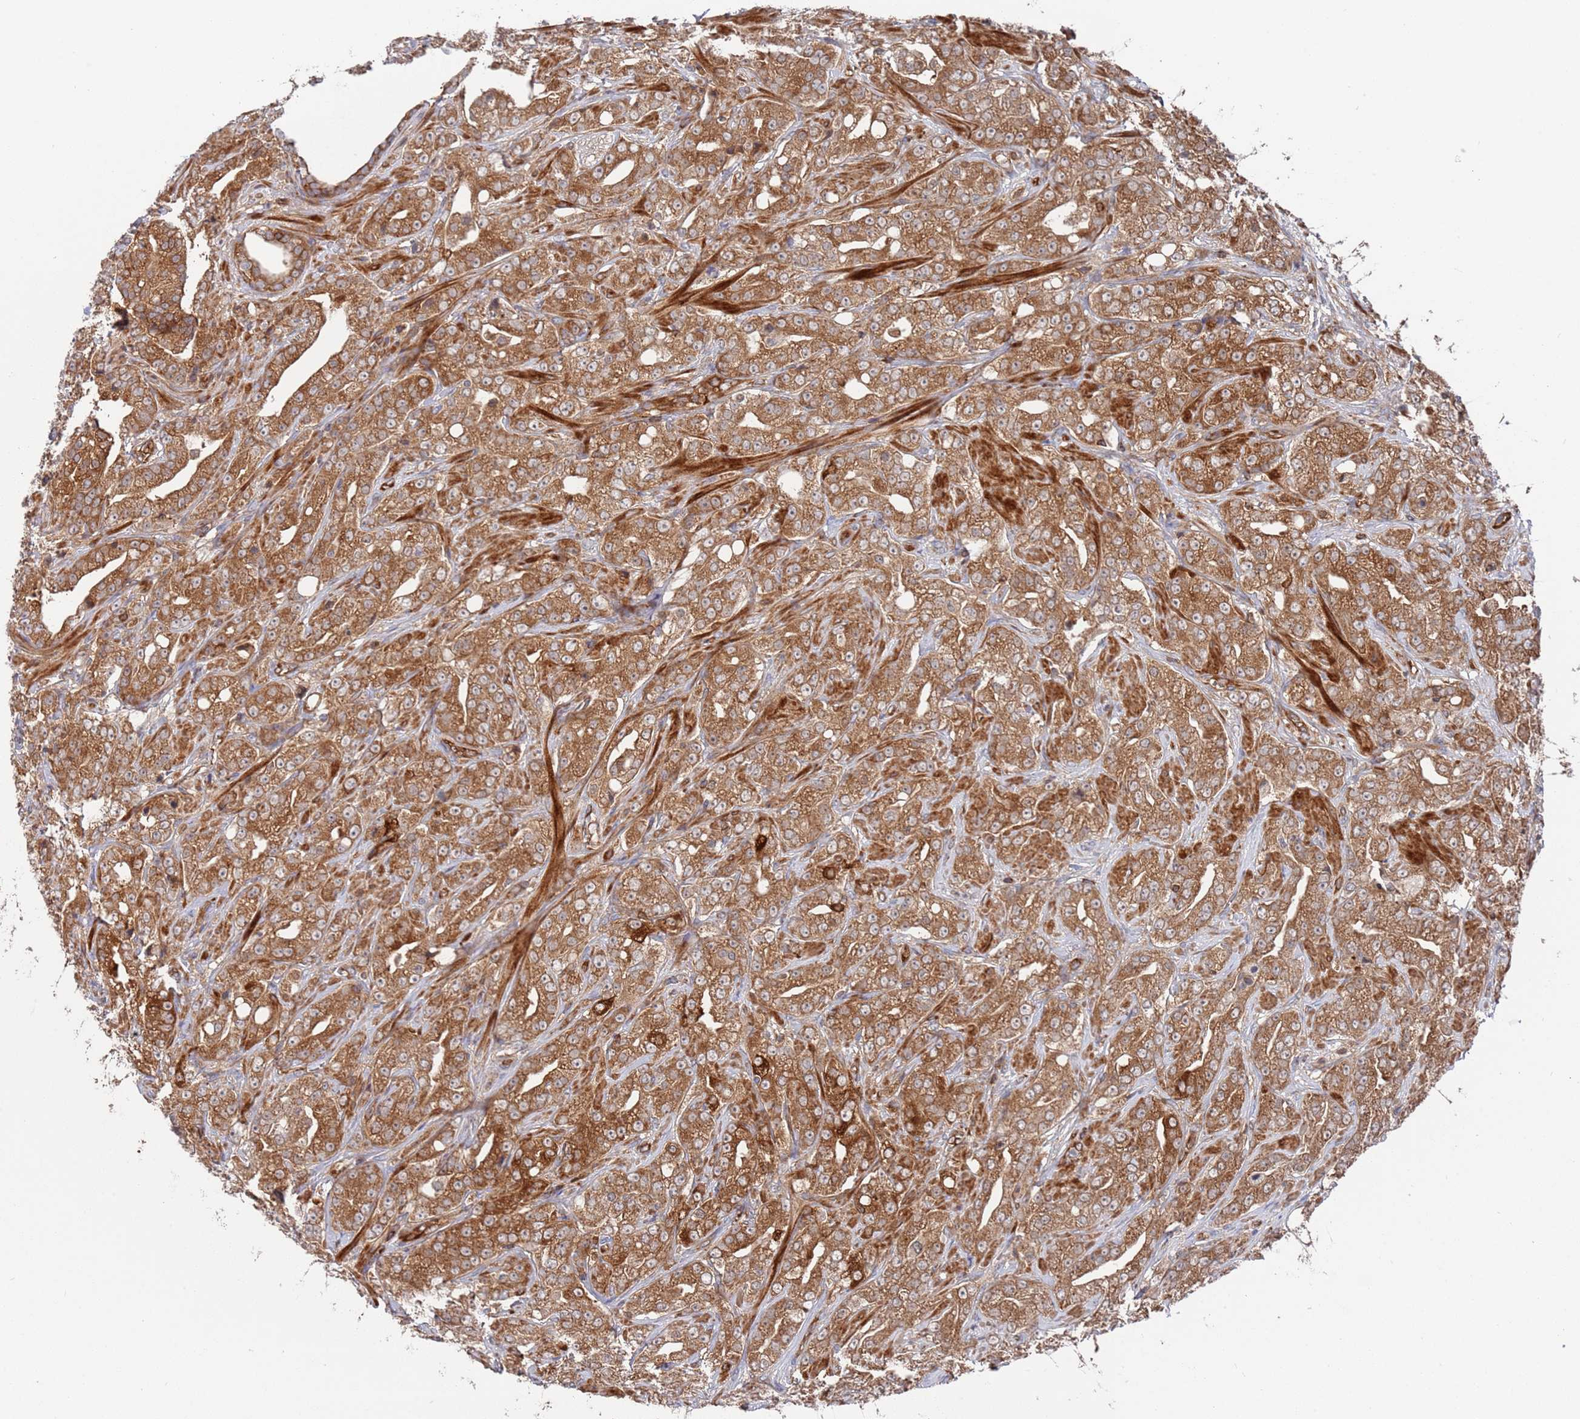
{"staining": {"intensity": "moderate", "quantity": ">75%", "location": "cytoplasmic/membranous"}, "tissue": "prostate cancer", "cell_type": "Tumor cells", "image_type": "cancer", "snomed": [{"axis": "morphology", "description": "Adenocarcinoma, Low grade"}, {"axis": "topography", "description": "Prostate"}], "caption": "IHC of human prostate cancer shows medium levels of moderate cytoplasmic/membranous expression in about >75% of tumor cells.", "gene": "DDX60", "patient": {"sex": "male", "age": 67}}